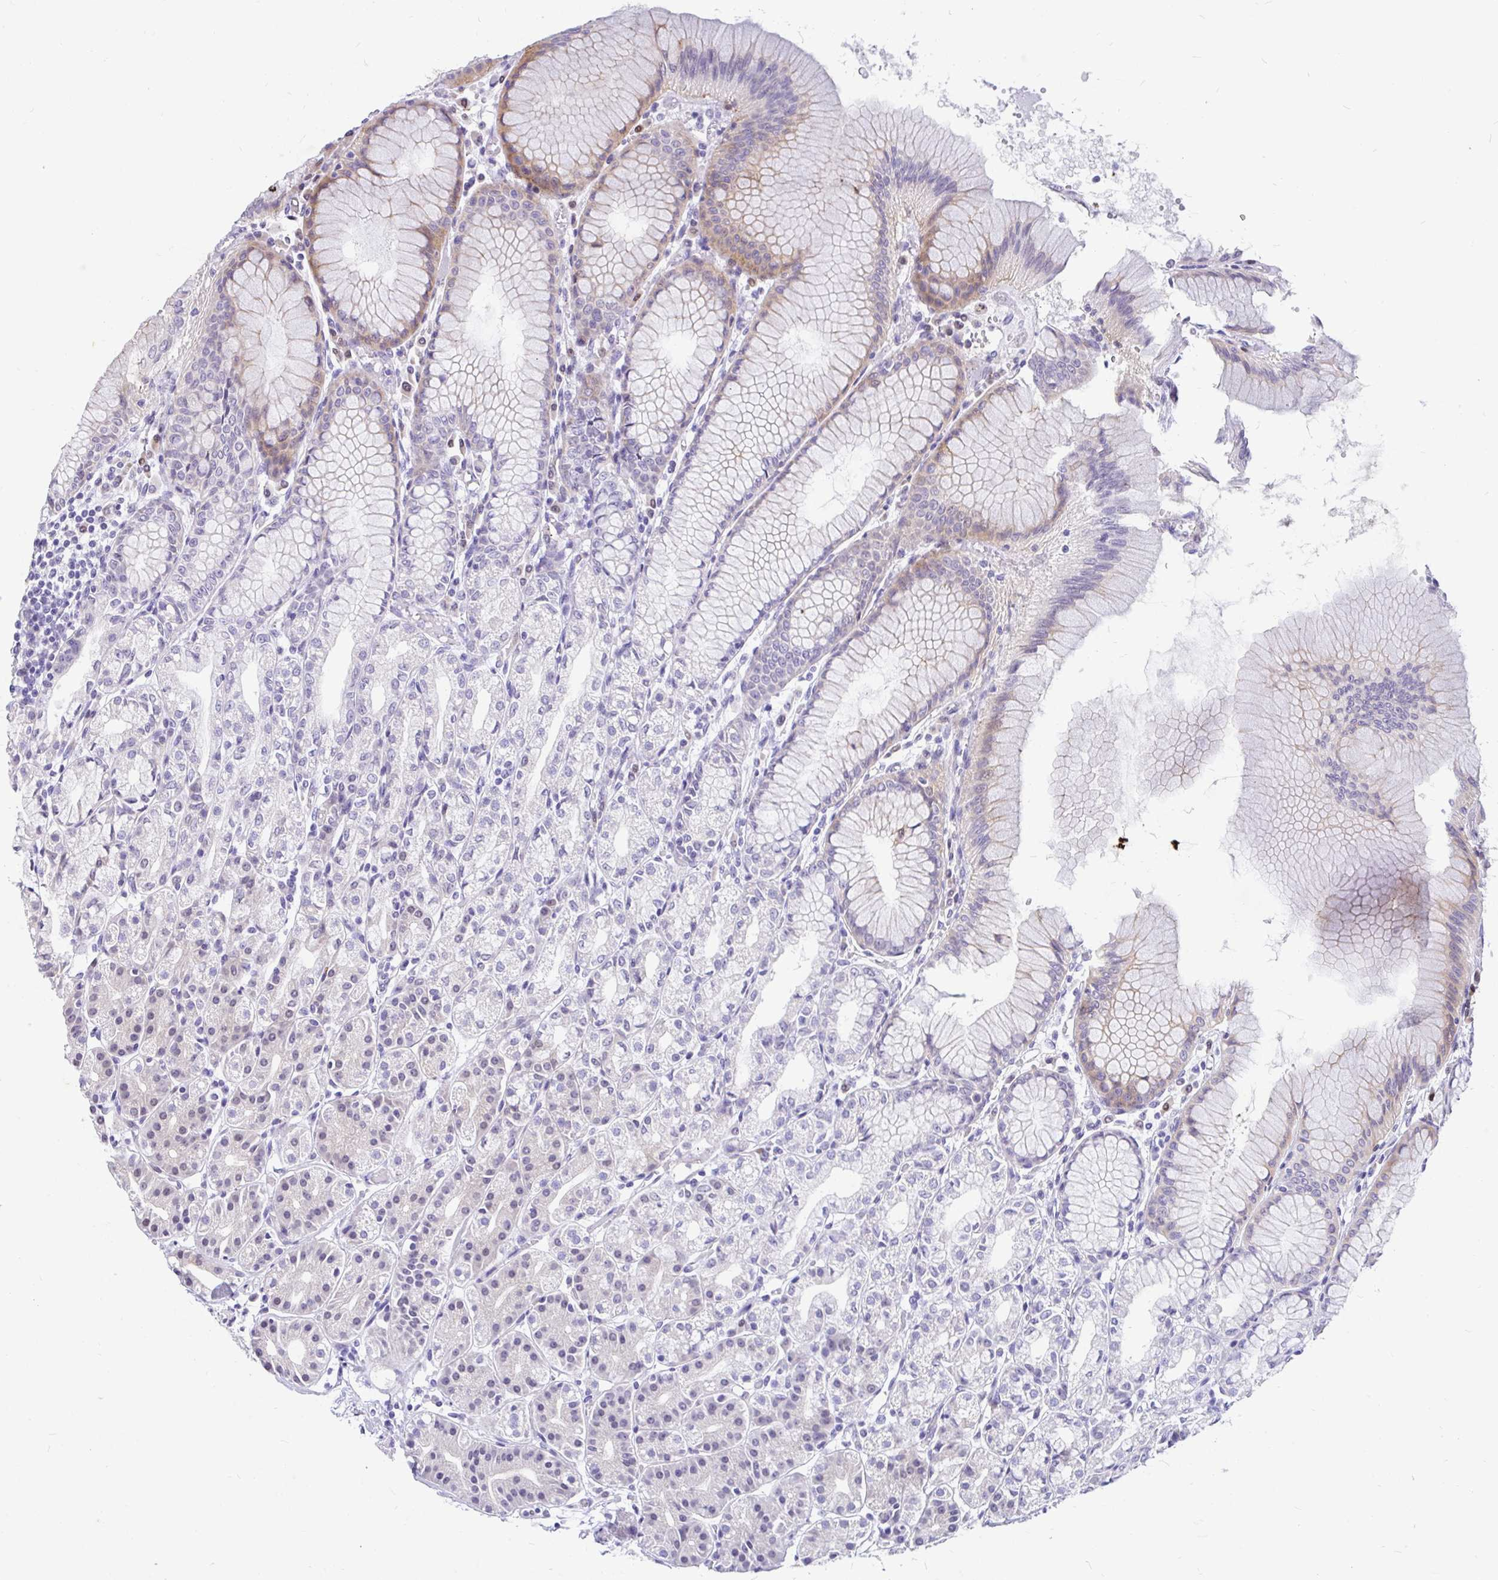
{"staining": {"intensity": "weak", "quantity": "<25%", "location": "cytoplasmic/membranous,nuclear"}, "tissue": "stomach", "cell_type": "Glandular cells", "image_type": "normal", "snomed": [{"axis": "morphology", "description": "Normal tissue, NOS"}, {"axis": "topography", "description": "Stomach"}], "caption": "DAB immunohistochemical staining of benign stomach shows no significant positivity in glandular cells. (Immunohistochemistry, brightfield microscopy, high magnification).", "gene": "EML5", "patient": {"sex": "female", "age": 57}}